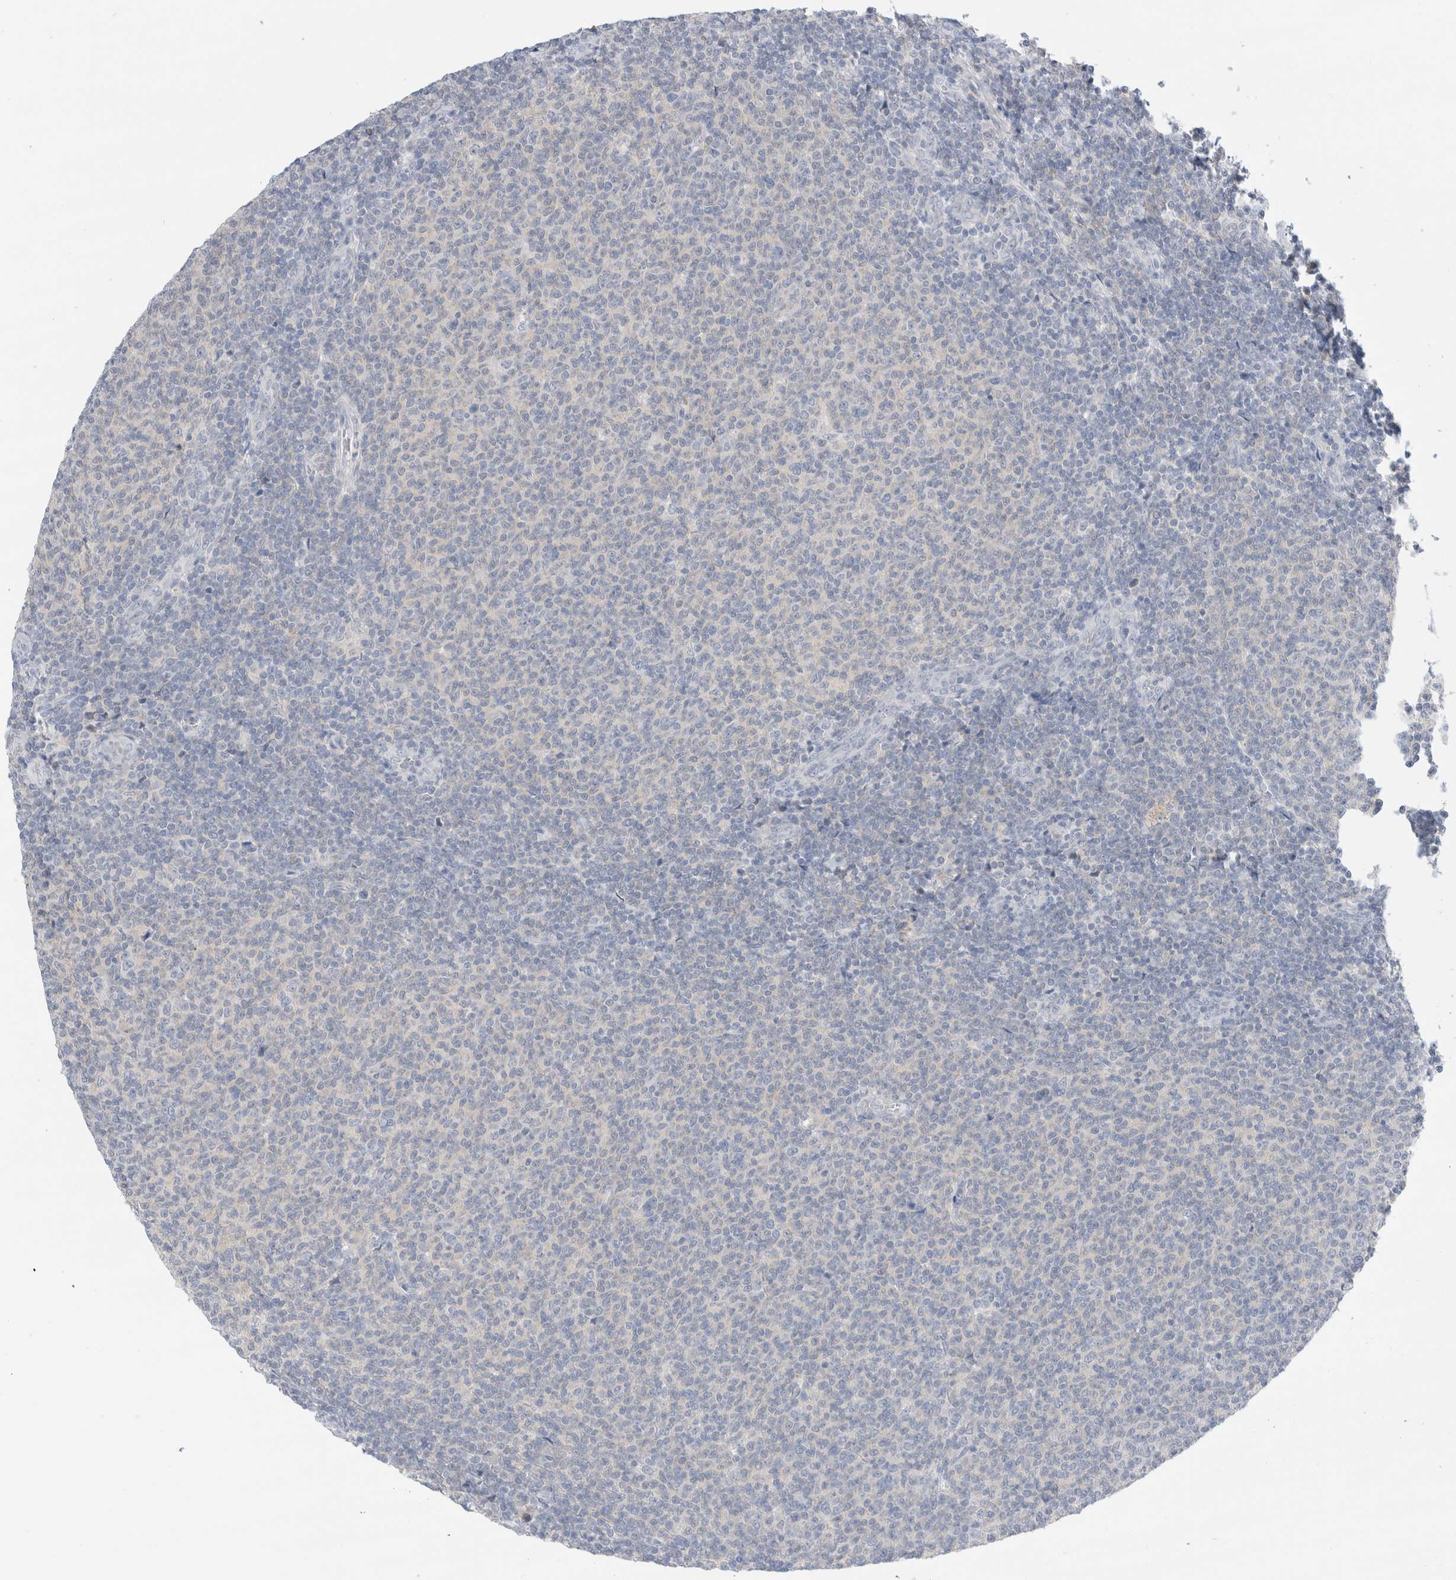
{"staining": {"intensity": "negative", "quantity": "none", "location": "none"}, "tissue": "lymphoma", "cell_type": "Tumor cells", "image_type": "cancer", "snomed": [{"axis": "morphology", "description": "Malignant lymphoma, non-Hodgkin's type, Low grade"}, {"axis": "topography", "description": "Lymph node"}], "caption": "An immunohistochemistry micrograph of low-grade malignant lymphoma, non-Hodgkin's type is shown. There is no staining in tumor cells of low-grade malignant lymphoma, non-Hodgkin's type.", "gene": "ADAM30", "patient": {"sex": "male", "age": 66}}